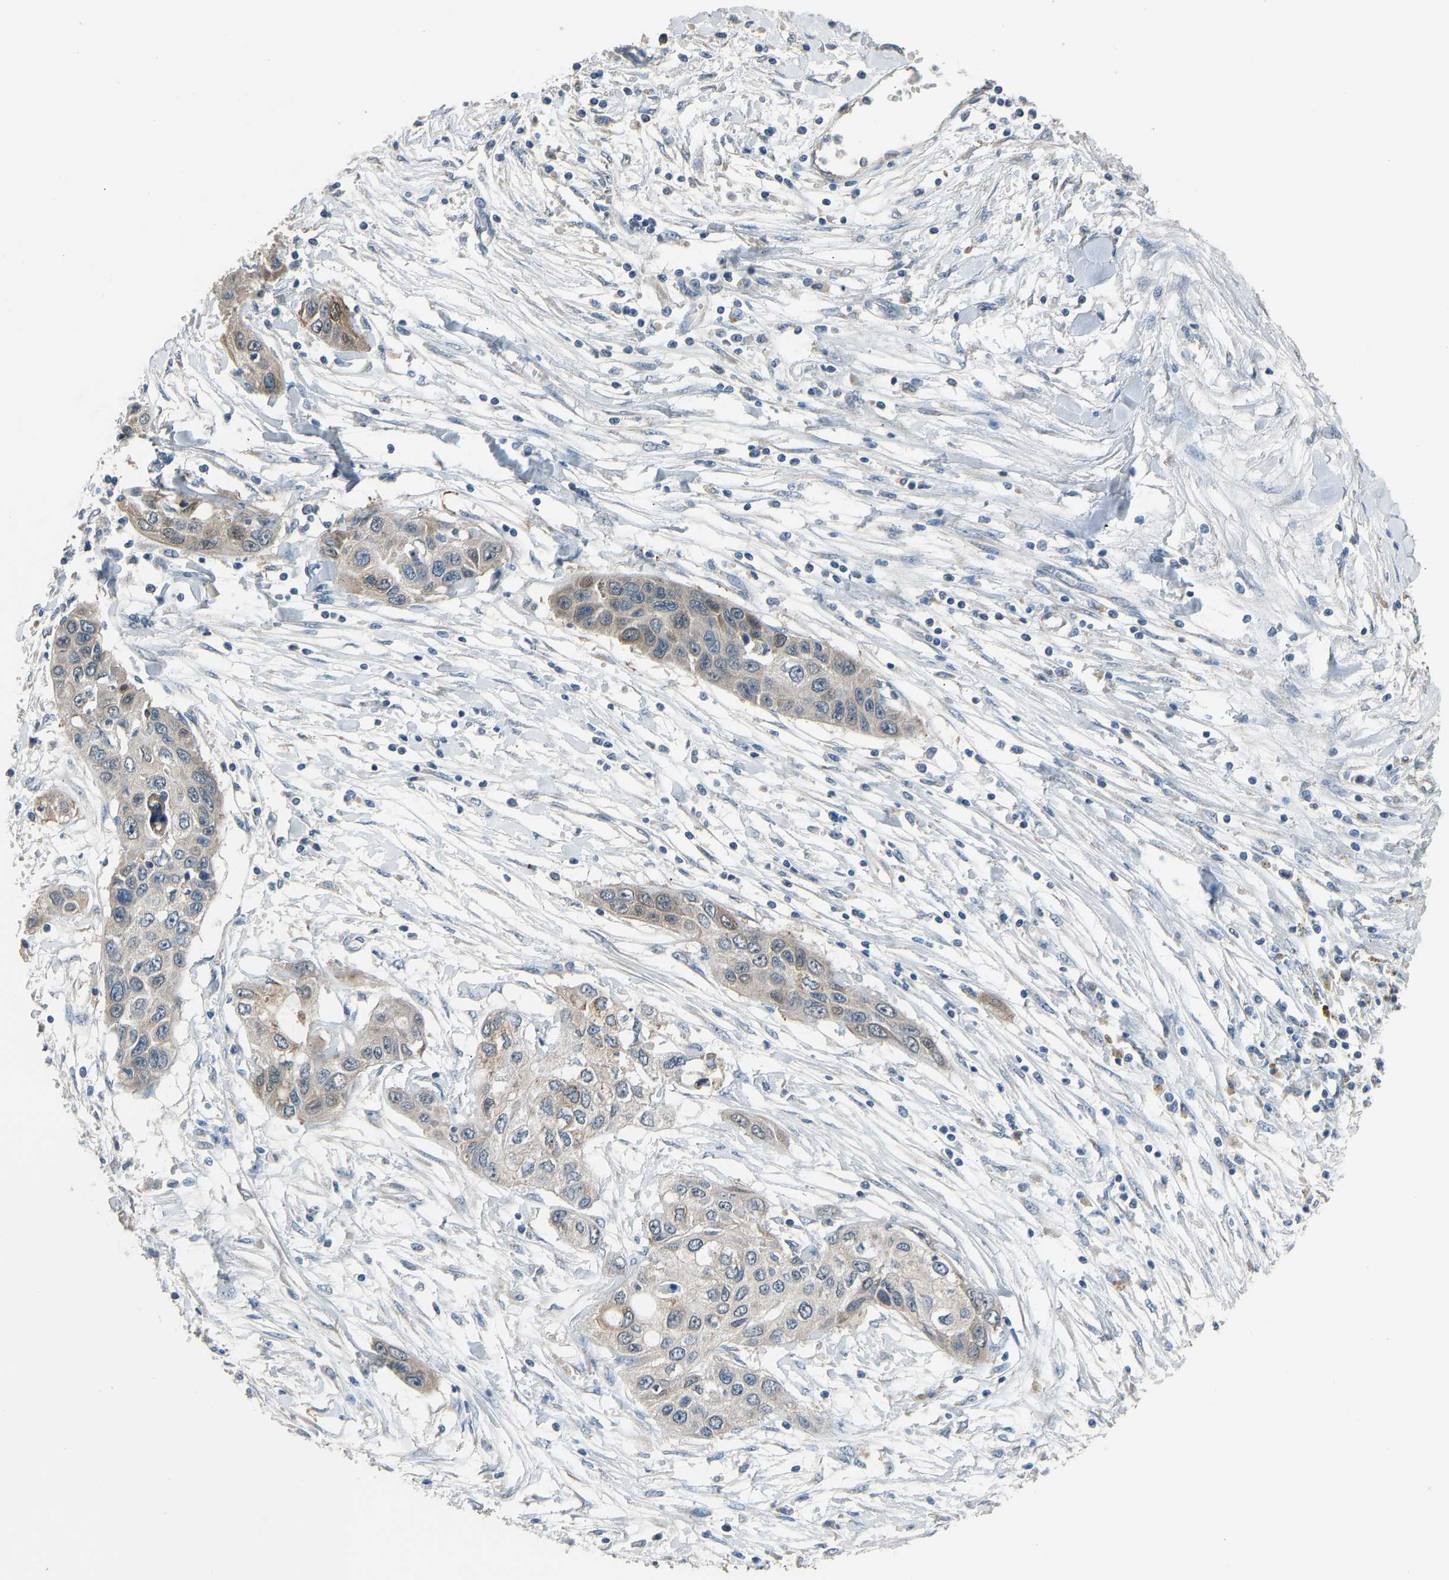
{"staining": {"intensity": "weak", "quantity": "<25%", "location": "cytoplasmic/membranous"}, "tissue": "pancreatic cancer", "cell_type": "Tumor cells", "image_type": "cancer", "snomed": [{"axis": "morphology", "description": "Adenocarcinoma, NOS"}, {"axis": "topography", "description": "Pancreas"}], "caption": "IHC of pancreatic cancer (adenocarcinoma) reveals no staining in tumor cells.", "gene": "TGFBR3", "patient": {"sex": "female", "age": 70}}